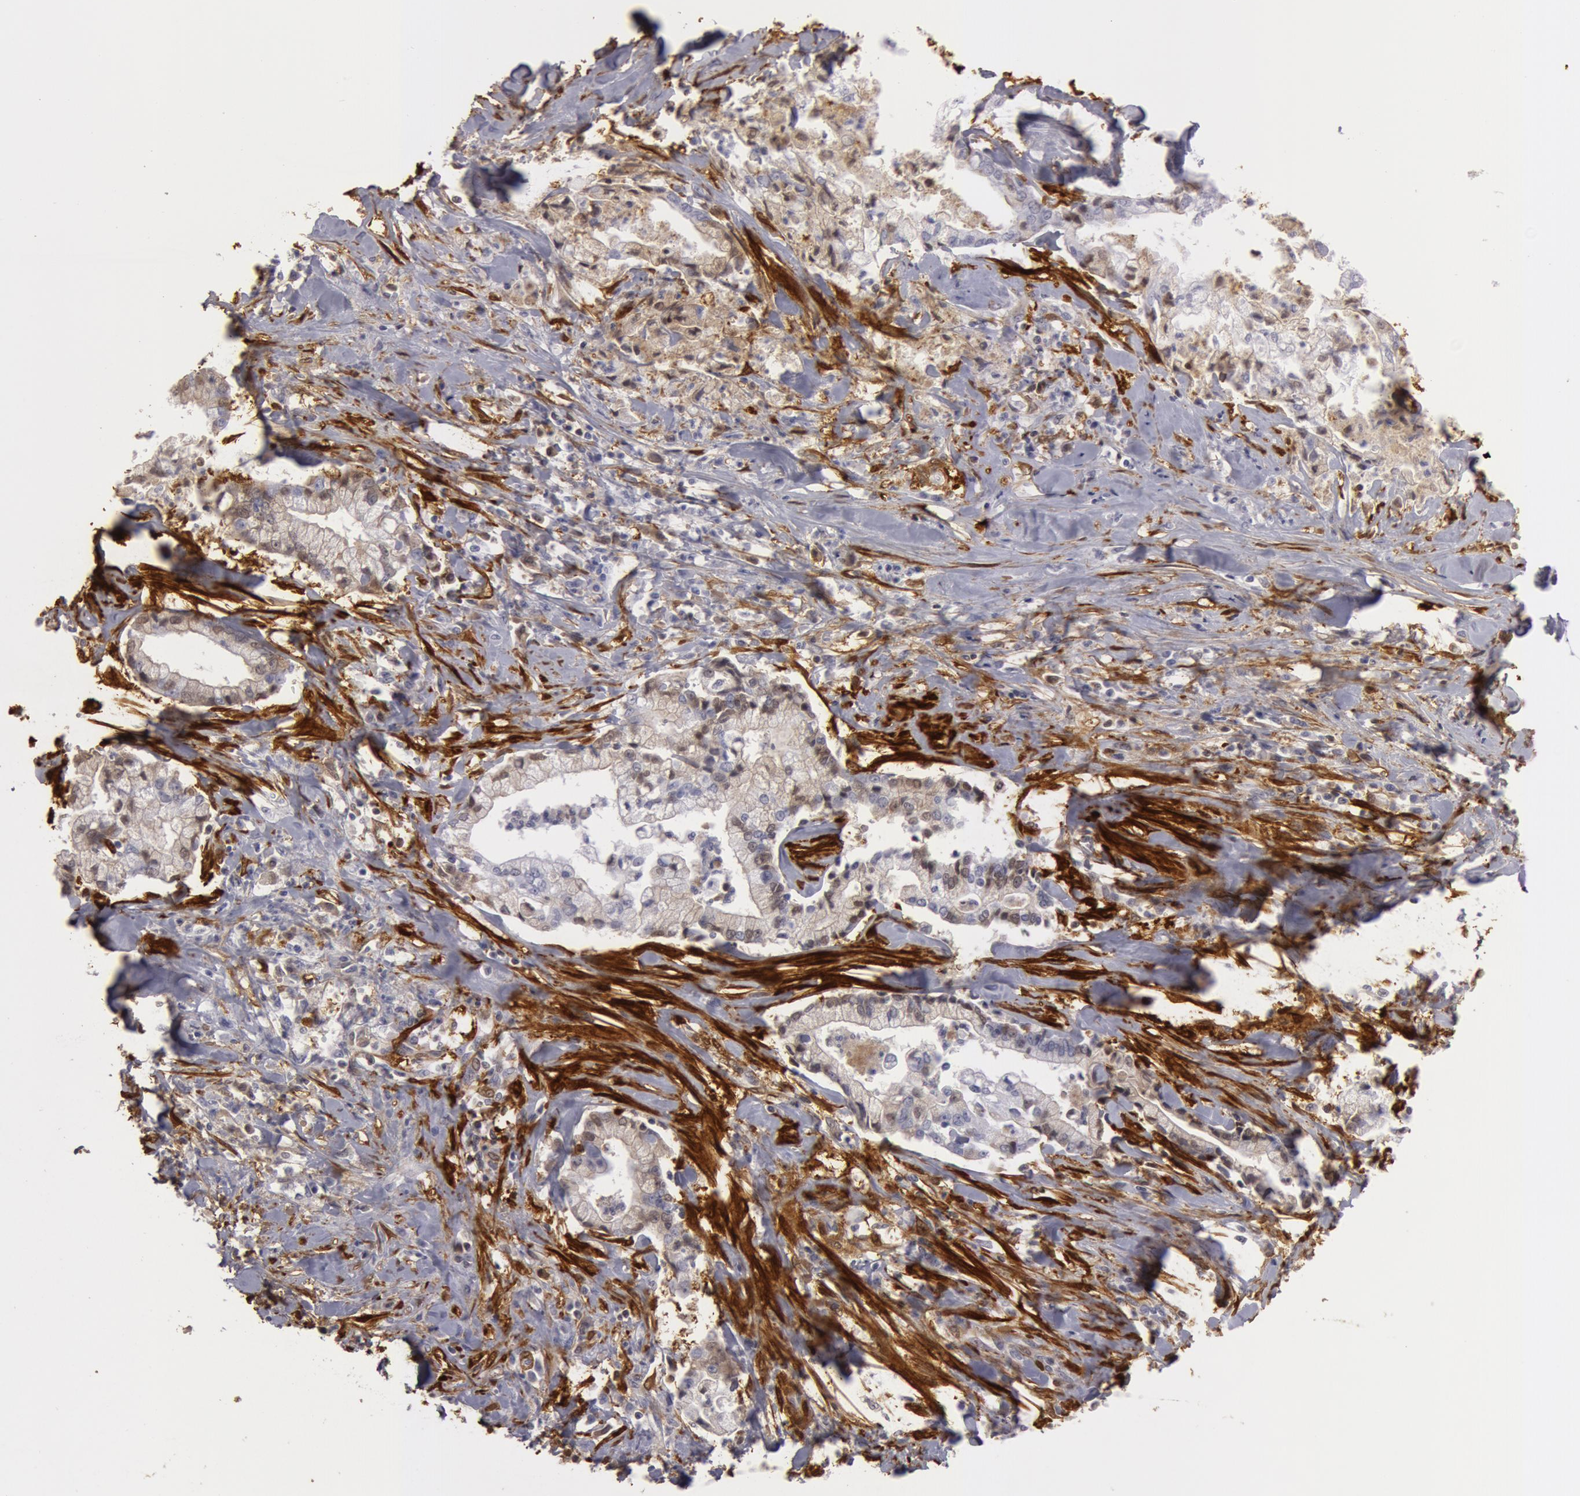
{"staining": {"intensity": "weak", "quantity": "<25%", "location": "cytoplasmic/membranous"}, "tissue": "liver cancer", "cell_type": "Tumor cells", "image_type": "cancer", "snomed": [{"axis": "morphology", "description": "Cholangiocarcinoma"}, {"axis": "topography", "description": "Liver"}], "caption": "Tumor cells are negative for brown protein staining in liver cancer.", "gene": "TAGLN", "patient": {"sex": "male", "age": 57}}